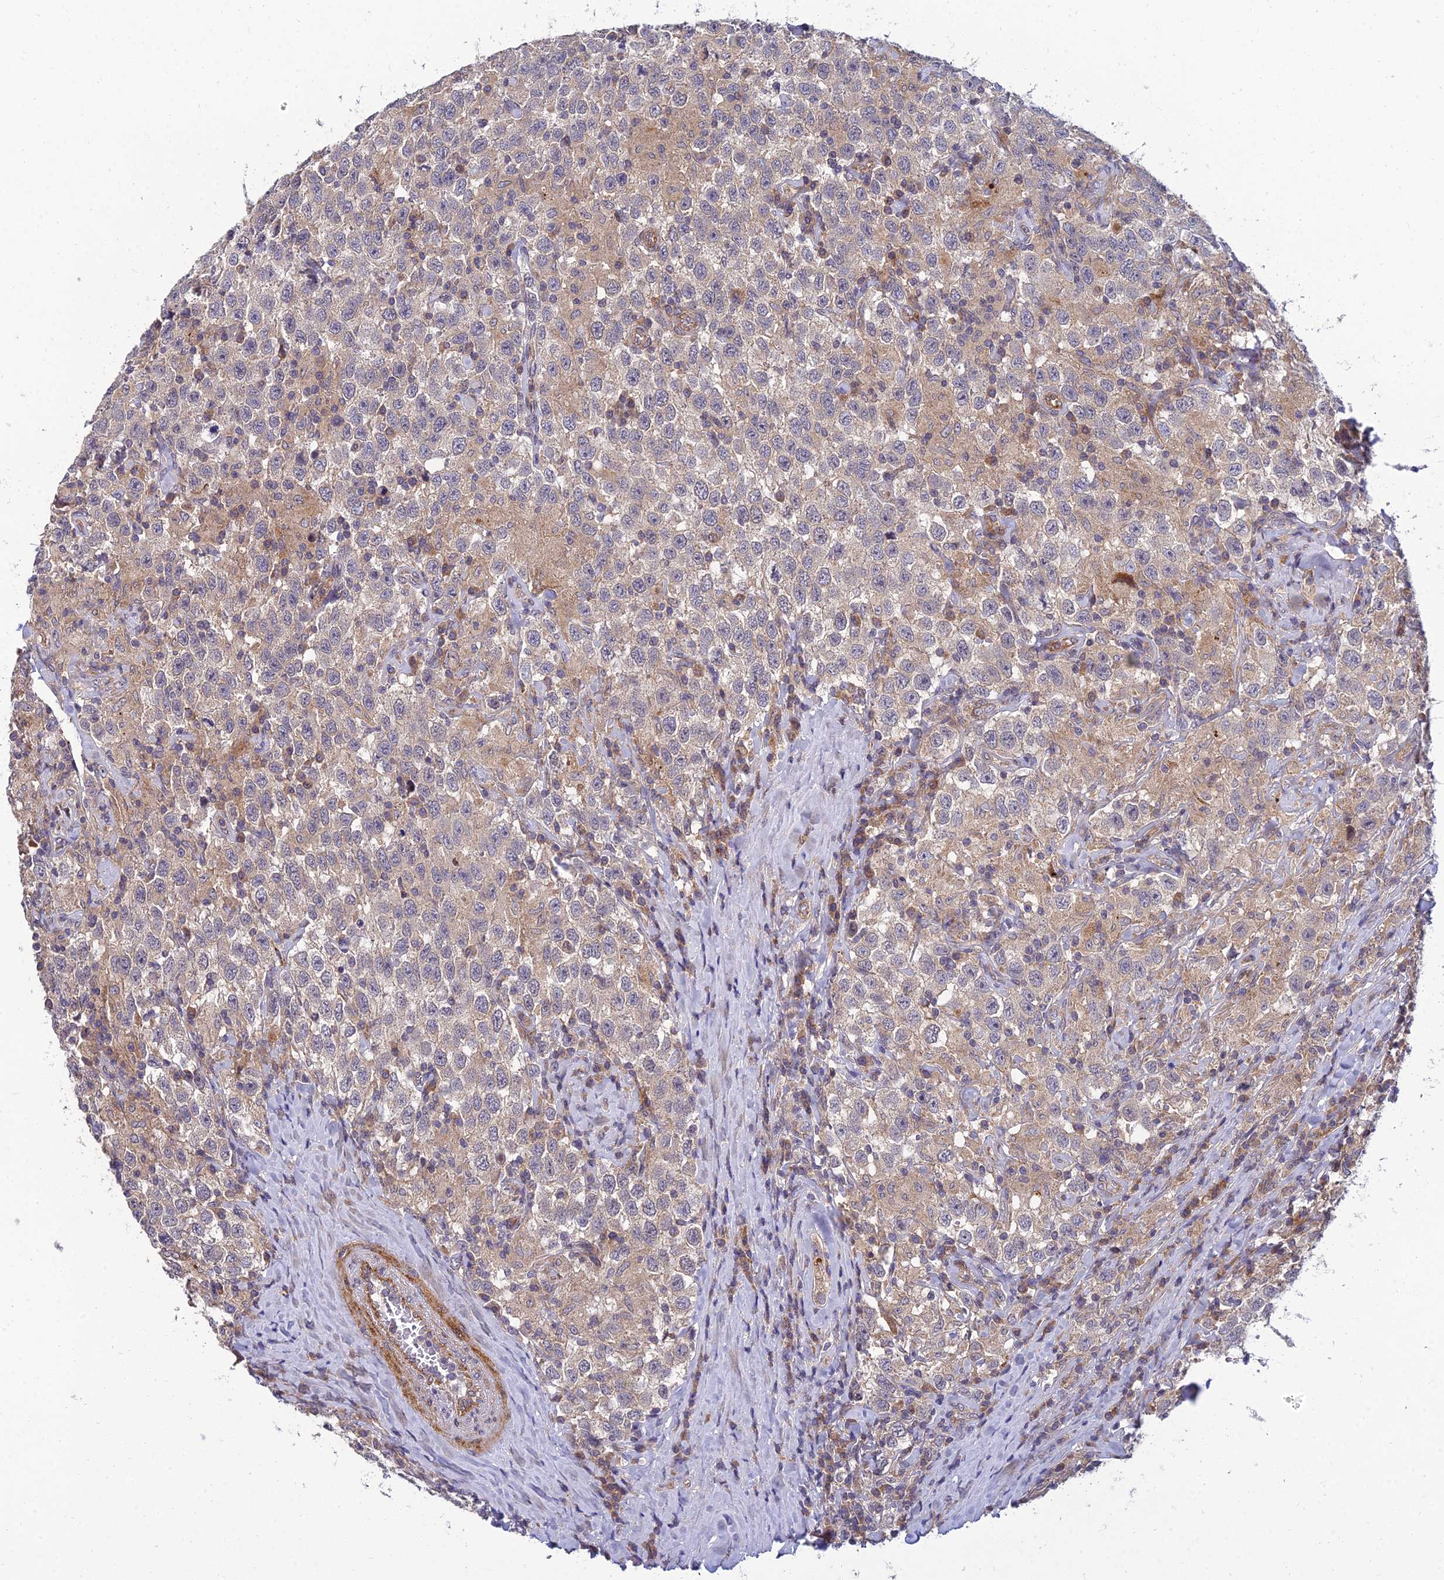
{"staining": {"intensity": "weak", "quantity": "25%-75%", "location": "cytoplasmic/membranous"}, "tissue": "testis cancer", "cell_type": "Tumor cells", "image_type": "cancer", "snomed": [{"axis": "morphology", "description": "Seminoma, NOS"}, {"axis": "topography", "description": "Testis"}], "caption": "Weak cytoplasmic/membranous staining is present in approximately 25%-75% of tumor cells in seminoma (testis). (Stains: DAB in brown, nuclei in blue, Microscopy: brightfield microscopy at high magnification).", "gene": "NPY", "patient": {"sex": "male", "age": 41}}